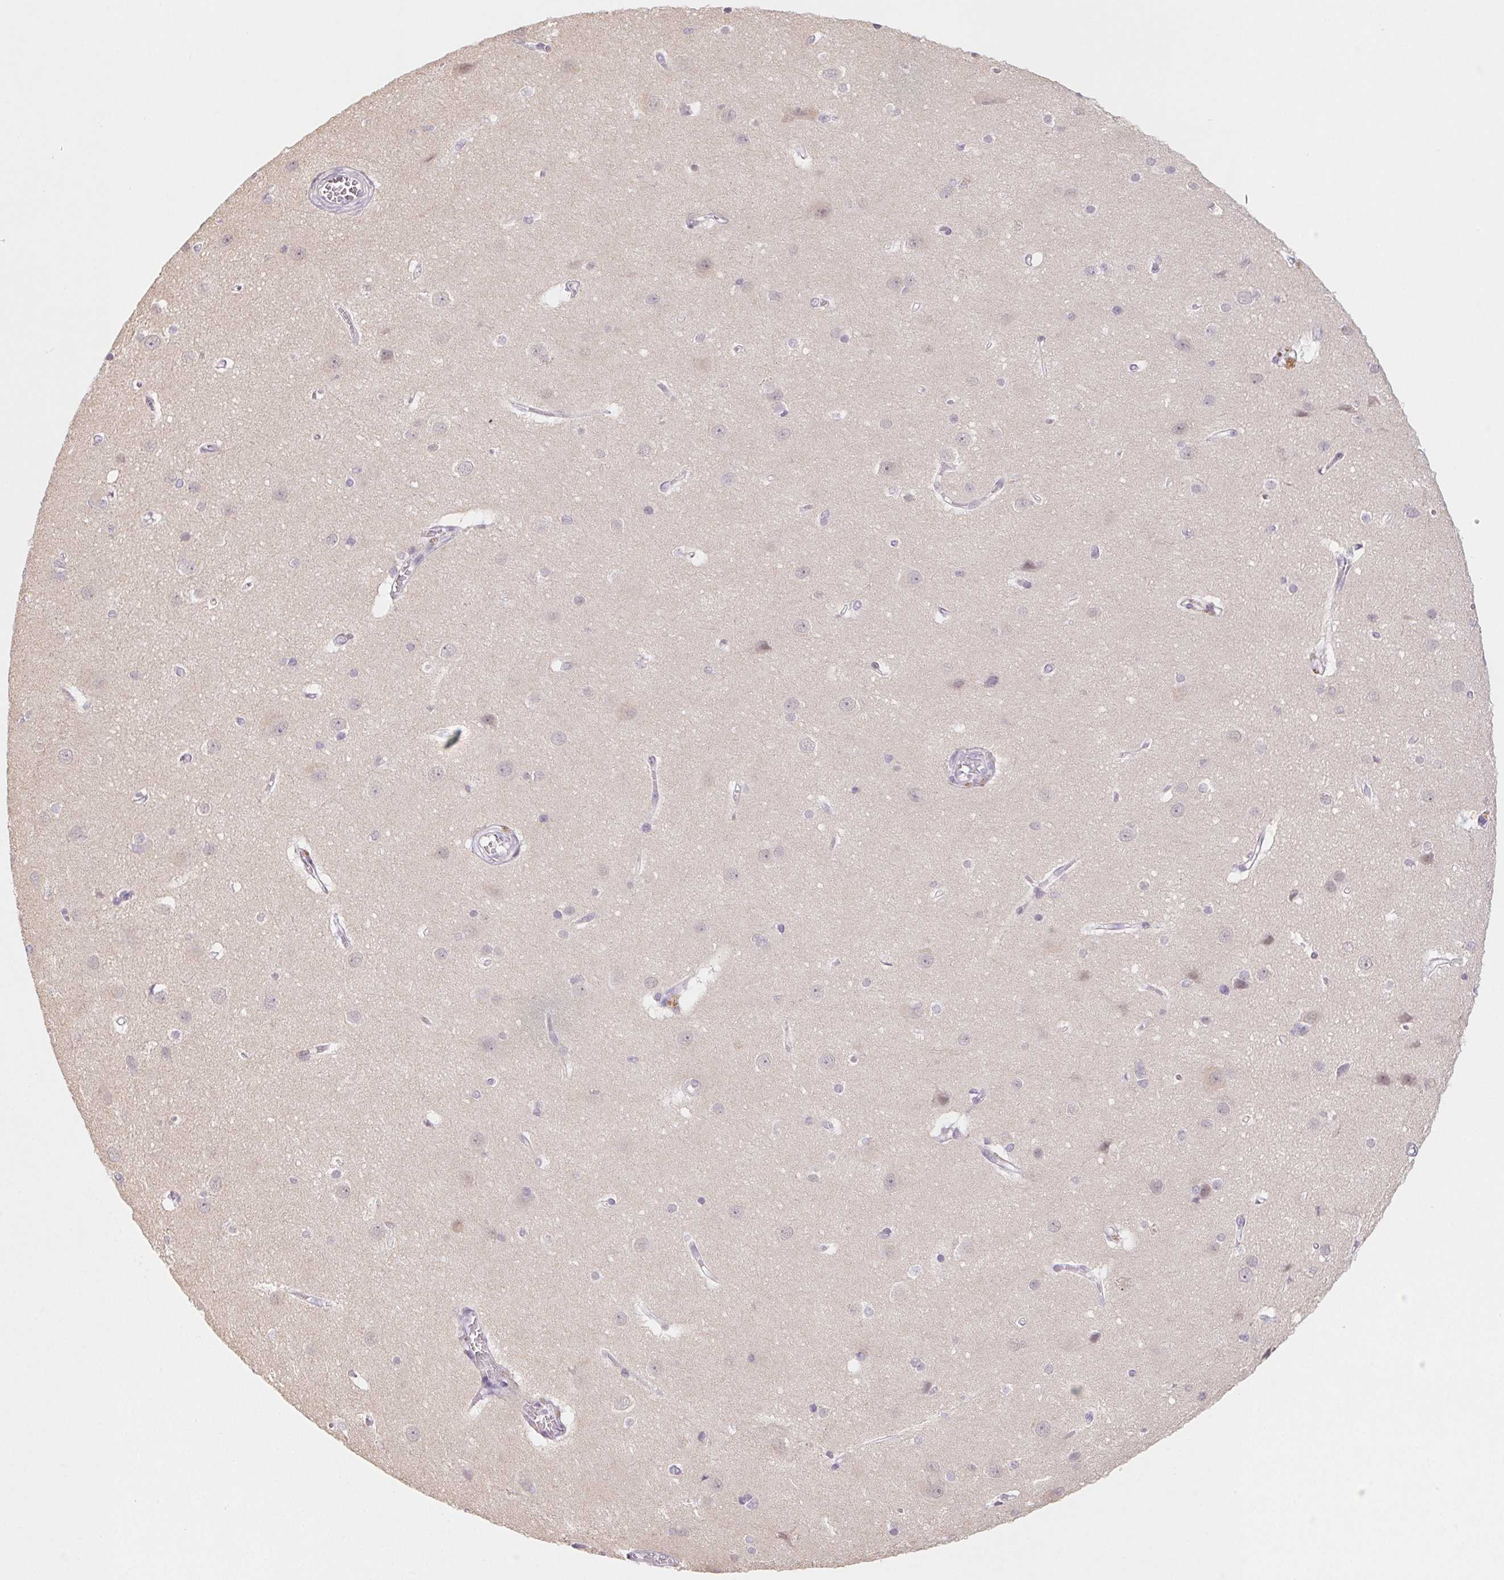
{"staining": {"intensity": "negative", "quantity": "none", "location": "none"}, "tissue": "cerebral cortex", "cell_type": "Endothelial cells", "image_type": "normal", "snomed": [{"axis": "morphology", "description": "Normal tissue, NOS"}, {"axis": "topography", "description": "Cerebral cortex"}], "caption": "Endothelial cells are negative for protein expression in normal human cerebral cortex. (Brightfield microscopy of DAB (3,3'-diaminobenzidine) immunohistochemistry at high magnification).", "gene": "SLC6A18", "patient": {"sex": "male", "age": 37}}